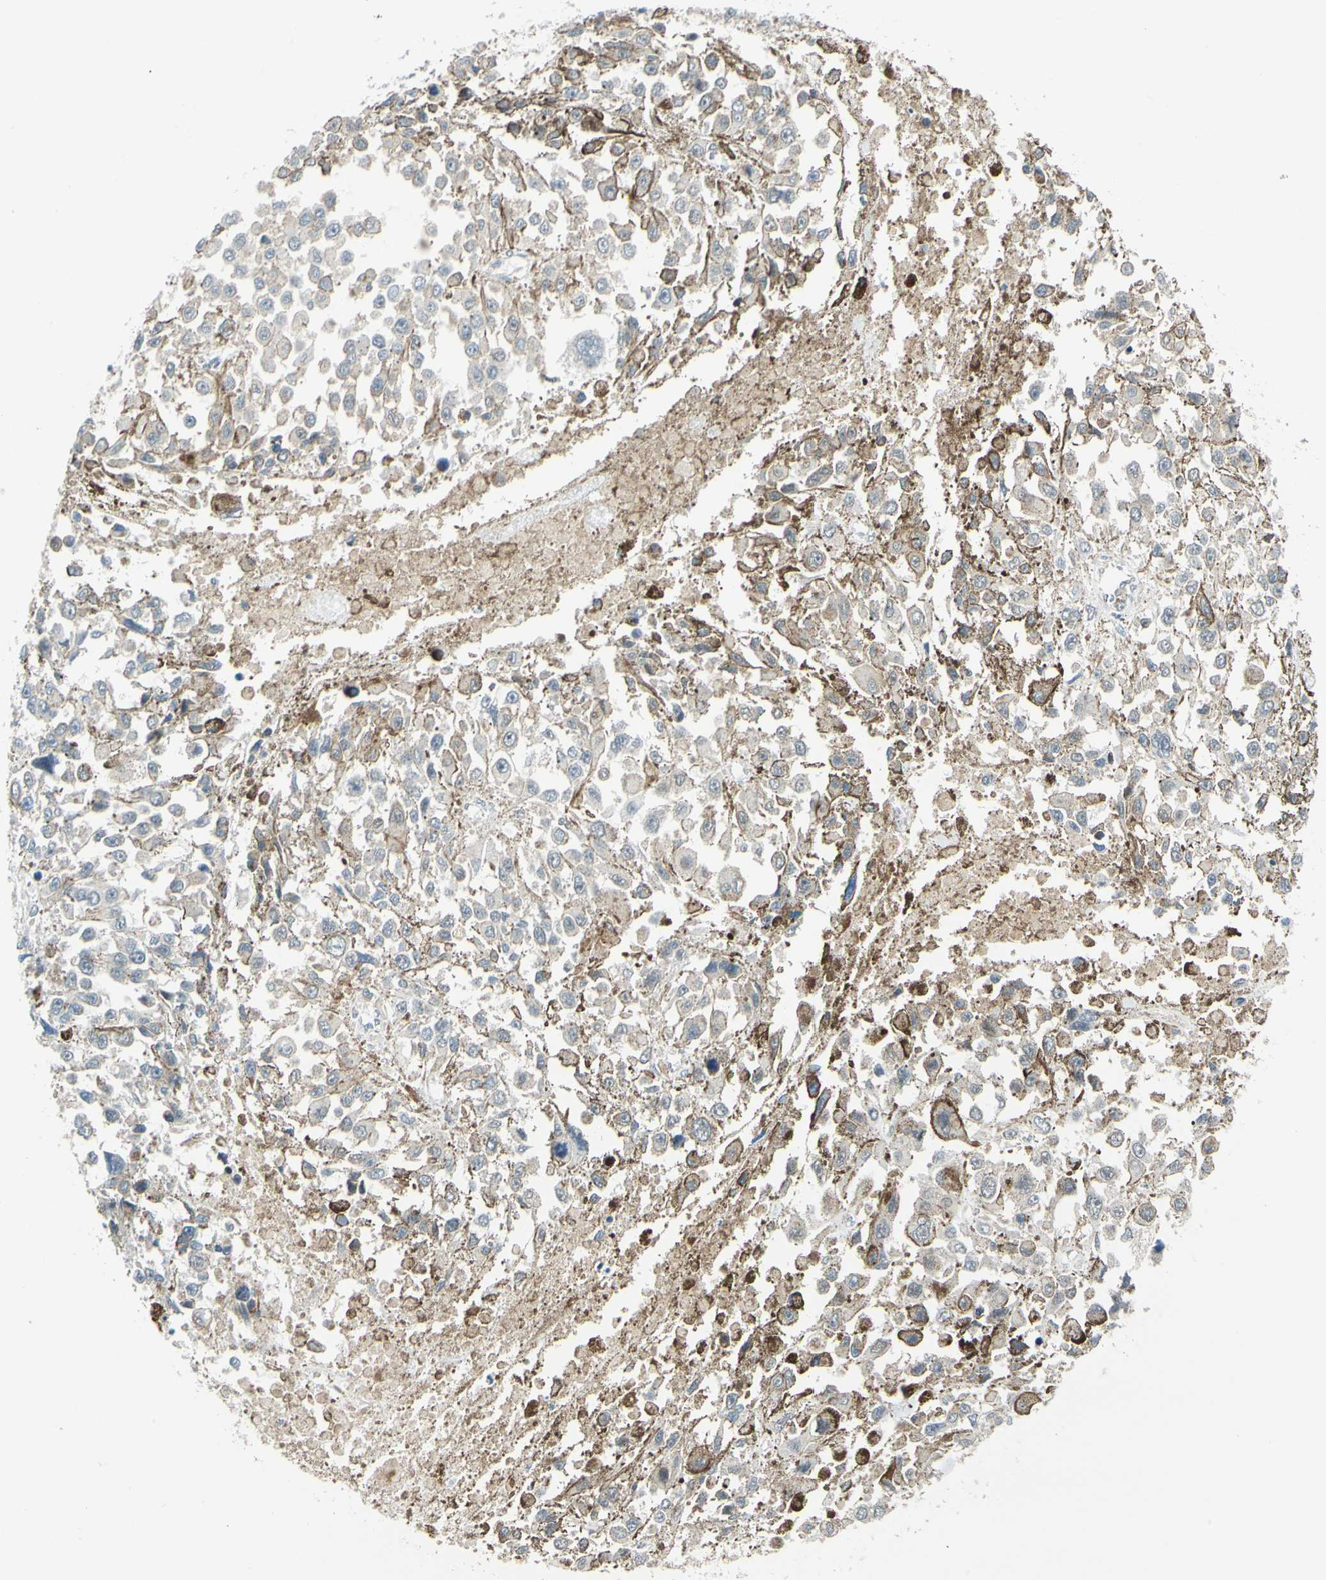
{"staining": {"intensity": "negative", "quantity": "none", "location": "none"}, "tissue": "melanoma", "cell_type": "Tumor cells", "image_type": "cancer", "snomed": [{"axis": "morphology", "description": "Malignant melanoma, Metastatic site"}, {"axis": "topography", "description": "Lymph node"}], "caption": "Malignant melanoma (metastatic site) was stained to show a protein in brown. There is no significant expression in tumor cells.", "gene": "MAPK9", "patient": {"sex": "male", "age": 59}}